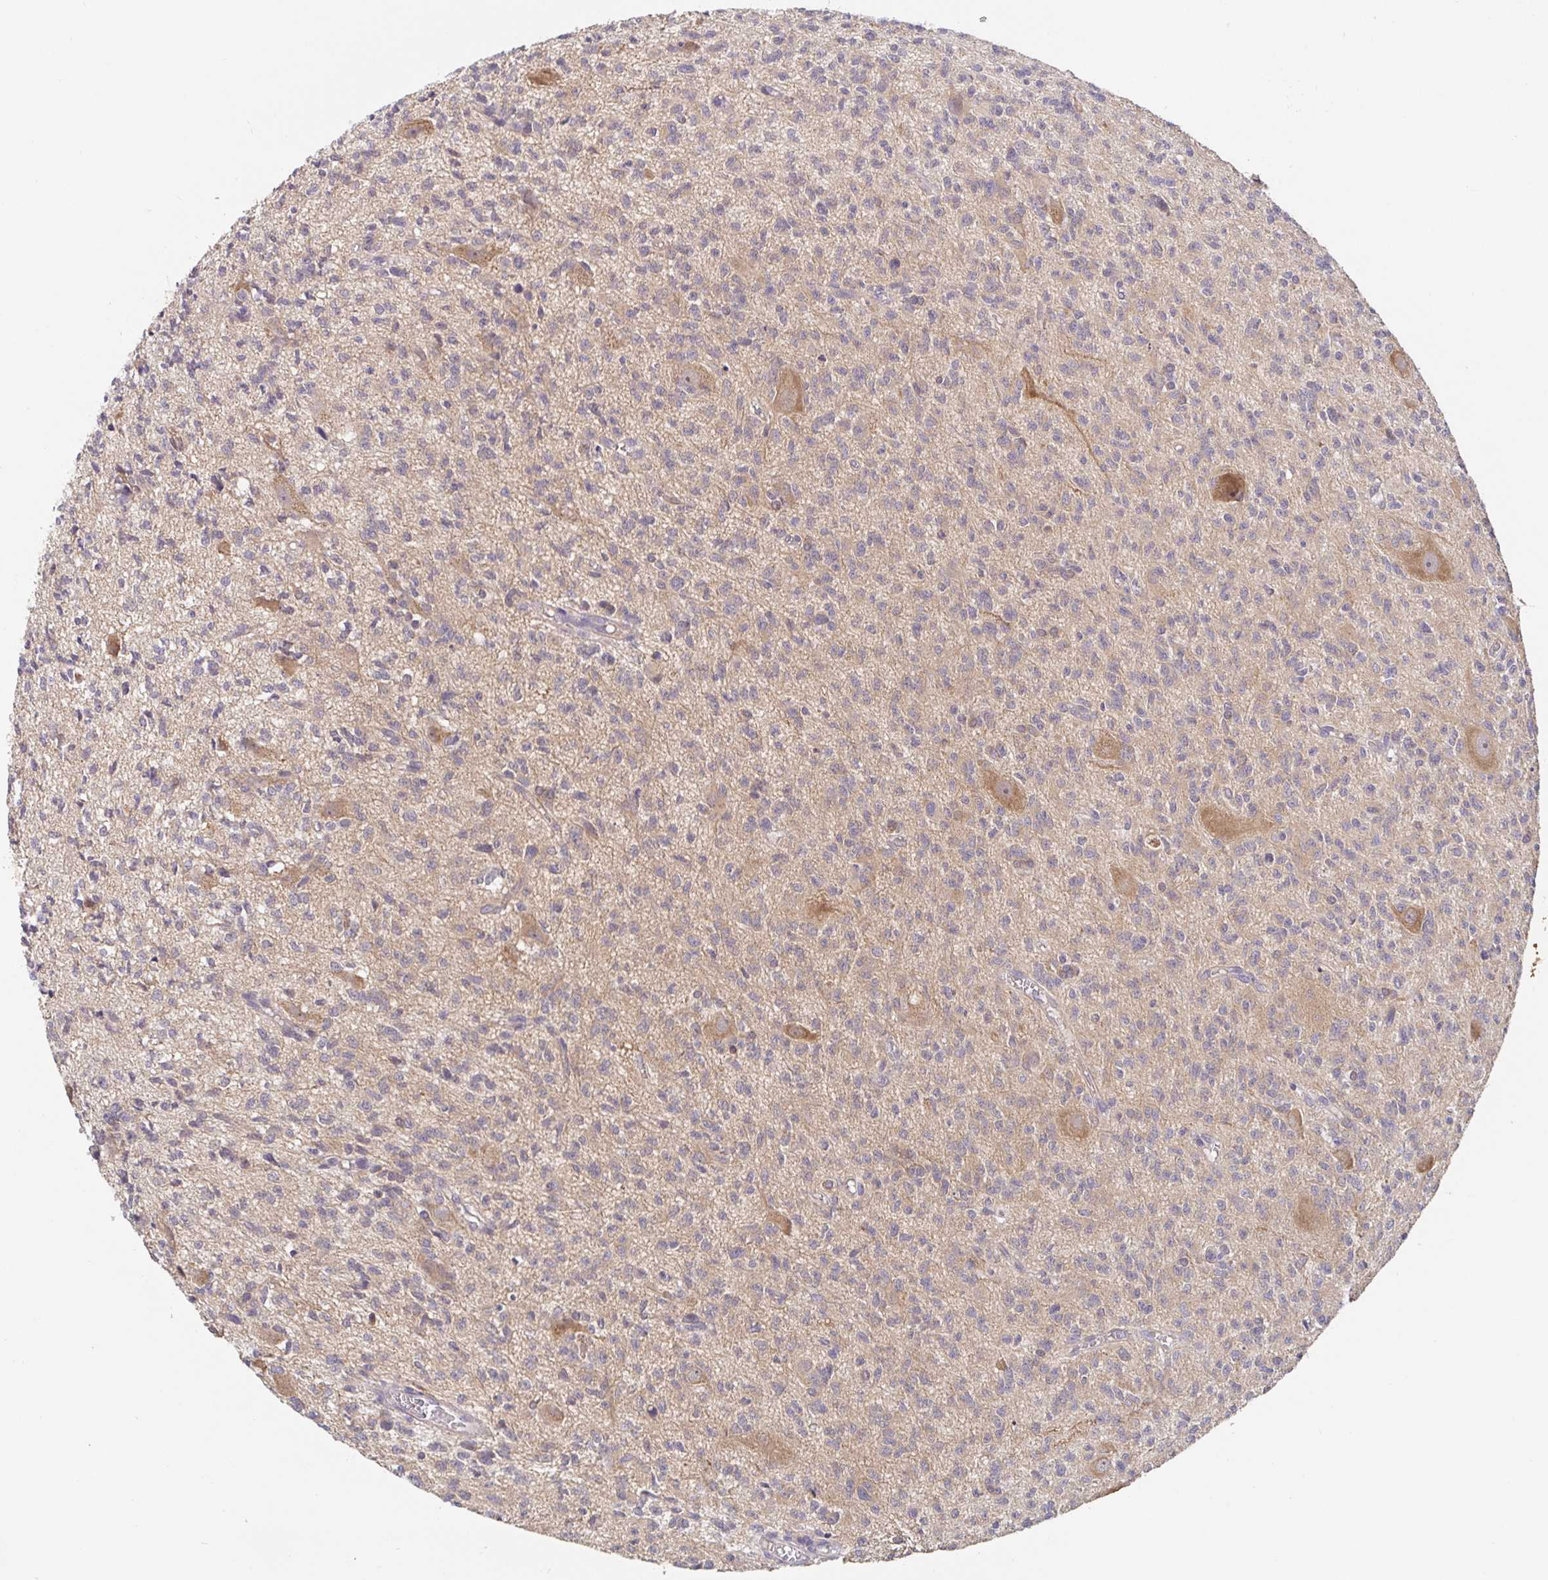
{"staining": {"intensity": "negative", "quantity": "none", "location": "none"}, "tissue": "glioma", "cell_type": "Tumor cells", "image_type": "cancer", "snomed": [{"axis": "morphology", "description": "Glioma, malignant, Low grade"}, {"axis": "topography", "description": "Brain"}], "caption": "This is an immunohistochemistry photomicrograph of human glioma. There is no staining in tumor cells.", "gene": "HAGH", "patient": {"sex": "male", "age": 64}}